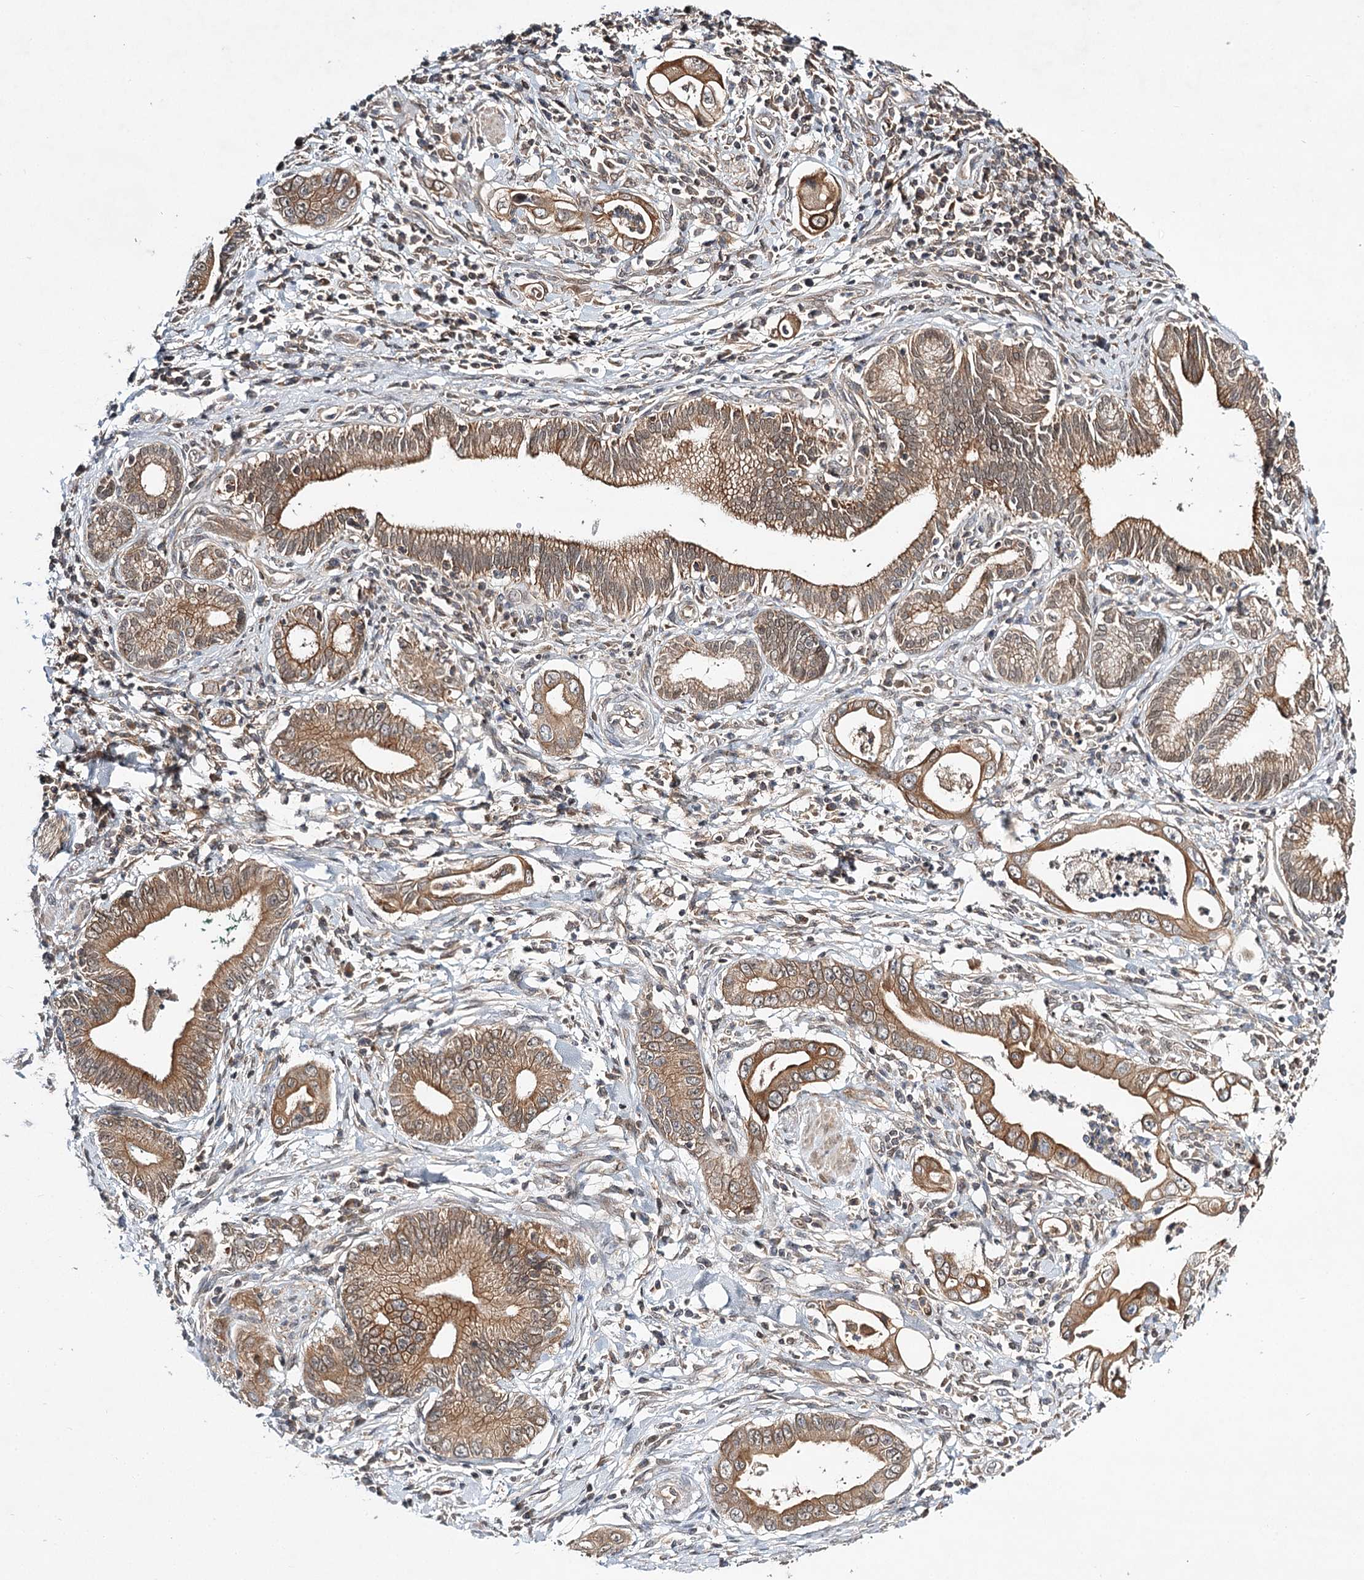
{"staining": {"intensity": "moderate", "quantity": ">75%", "location": "cytoplasmic/membranous"}, "tissue": "pancreatic cancer", "cell_type": "Tumor cells", "image_type": "cancer", "snomed": [{"axis": "morphology", "description": "Adenocarcinoma, NOS"}, {"axis": "topography", "description": "Pancreas"}], "caption": "A brown stain shows moderate cytoplasmic/membranous positivity of a protein in adenocarcinoma (pancreatic) tumor cells.", "gene": "LSS", "patient": {"sex": "male", "age": 78}}